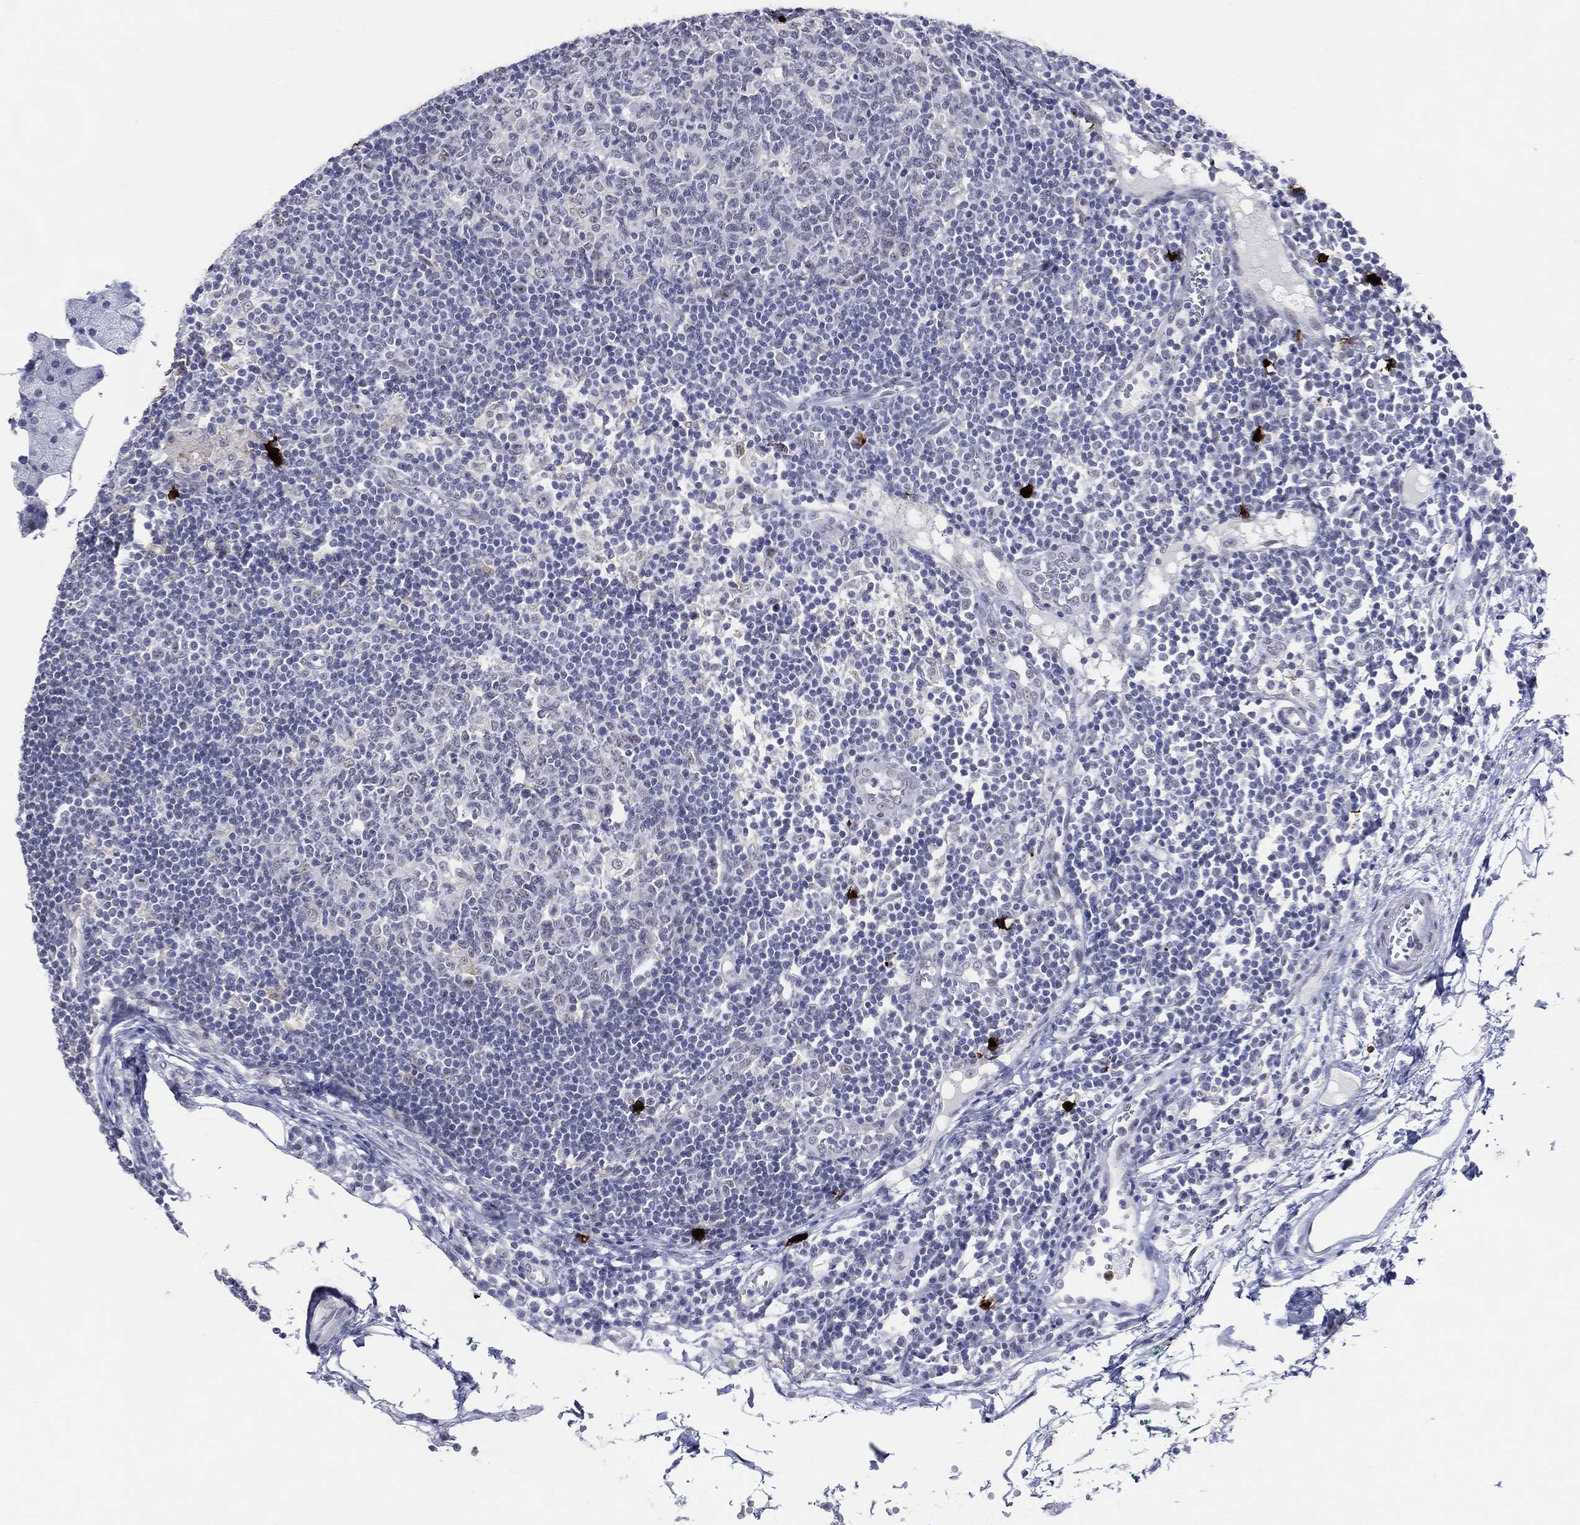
{"staining": {"intensity": "negative", "quantity": "none", "location": "none"}, "tissue": "lymph node", "cell_type": "Germinal center cells", "image_type": "normal", "snomed": [{"axis": "morphology", "description": "Normal tissue, NOS"}, {"axis": "topography", "description": "Lymph node"}, {"axis": "topography", "description": "Salivary gland"}], "caption": "Immunohistochemical staining of normal lymph node reveals no significant positivity in germinal center cells. Brightfield microscopy of immunohistochemistry (IHC) stained with DAB (3,3'-diaminobenzidine) (brown) and hematoxylin (blue), captured at high magnification.", "gene": "CFAP58", "patient": {"sex": "male", "age": 83}}